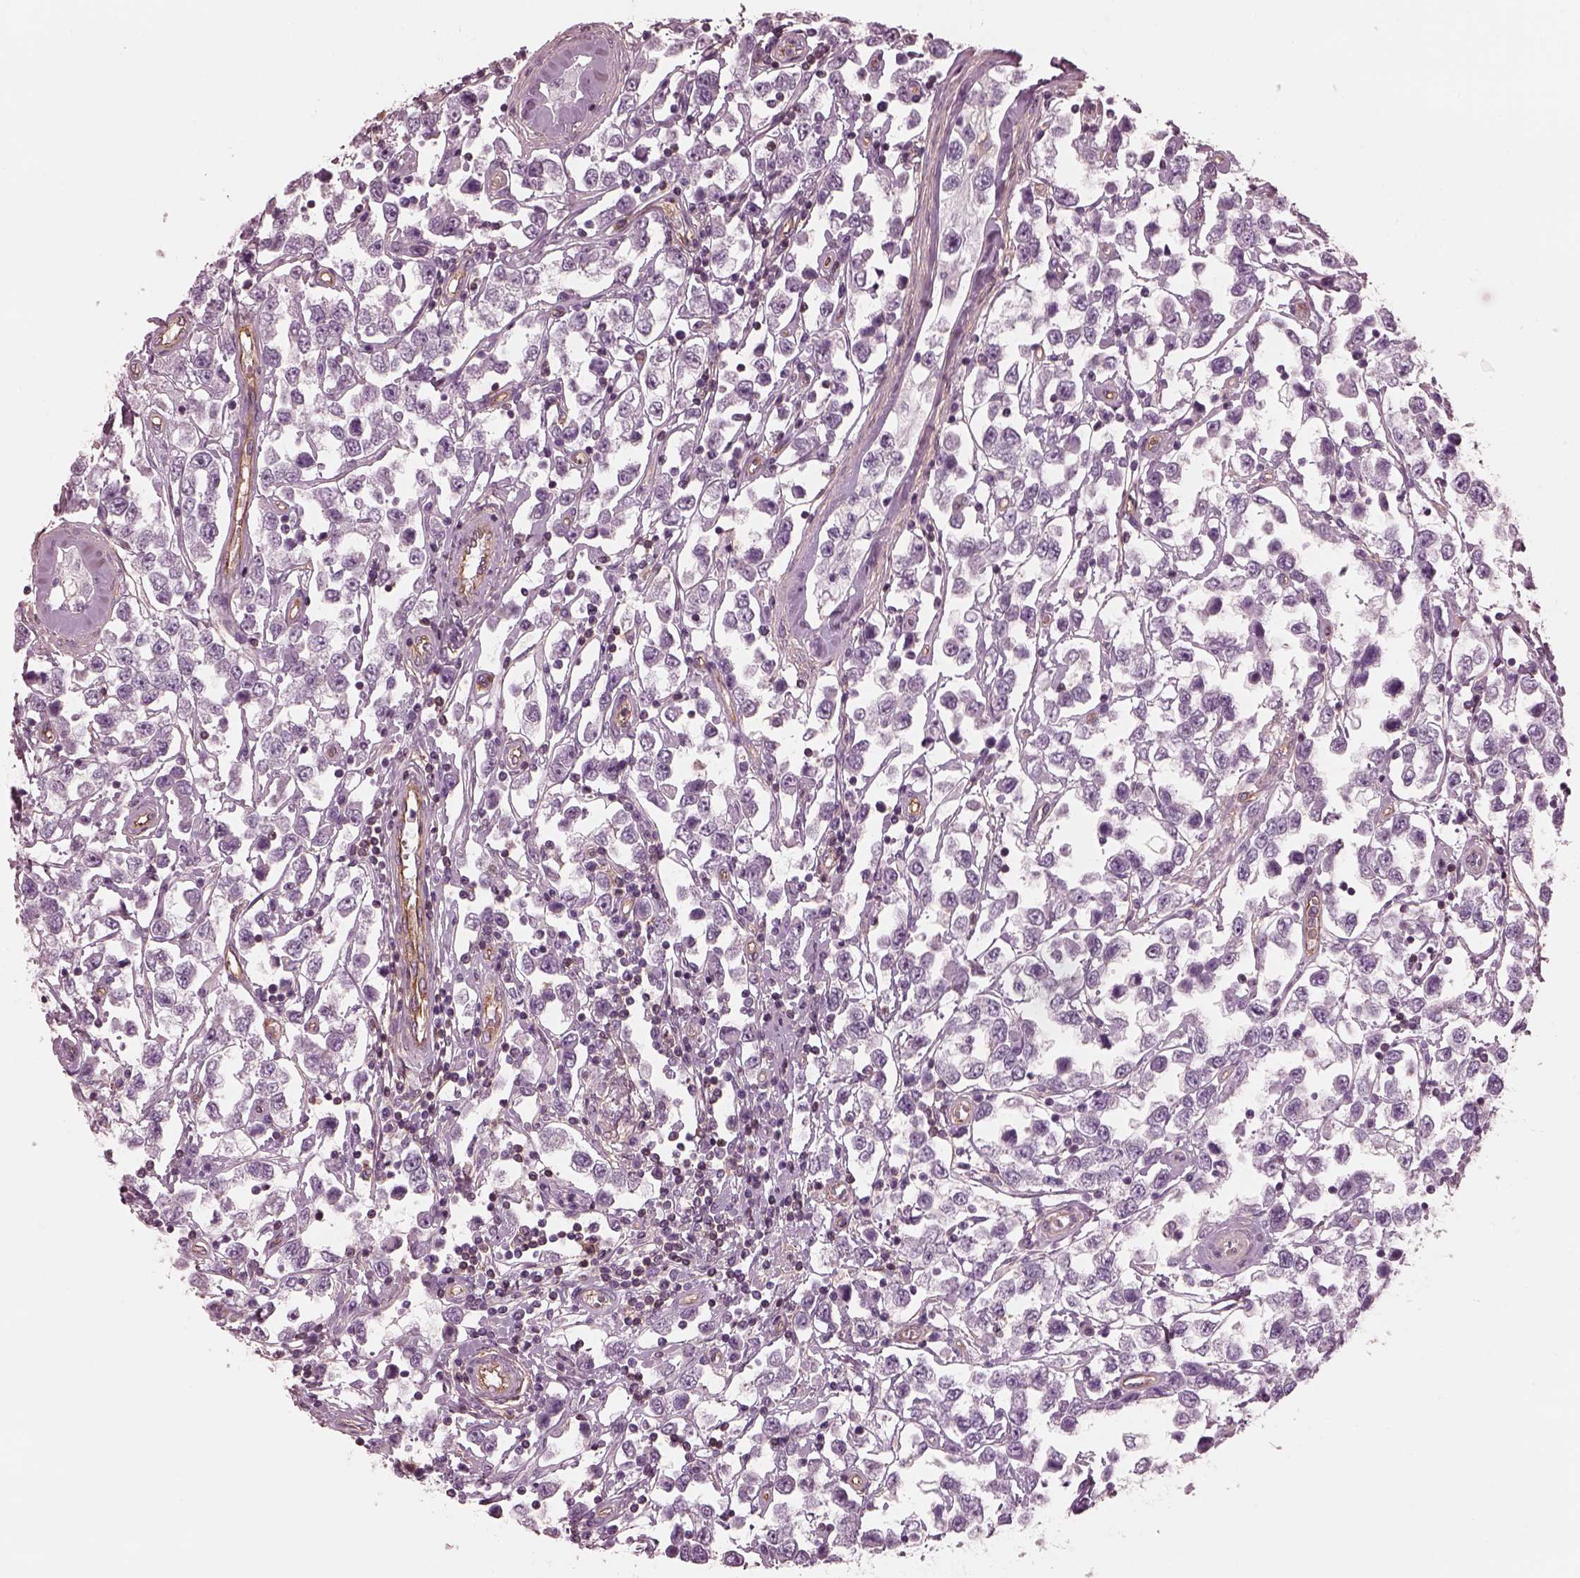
{"staining": {"intensity": "negative", "quantity": "none", "location": "none"}, "tissue": "testis cancer", "cell_type": "Tumor cells", "image_type": "cancer", "snomed": [{"axis": "morphology", "description": "Seminoma, NOS"}, {"axis": "topography", "description": "Testis"}], "caption": "A high-resolution micrograph shows immunohistochemistry (IHC) staining of testis cancer, which demonstrates no significant expression in tumor cells.", "gene": "ELAPOR1", "patient": {"sex": "male", "age": 34}}